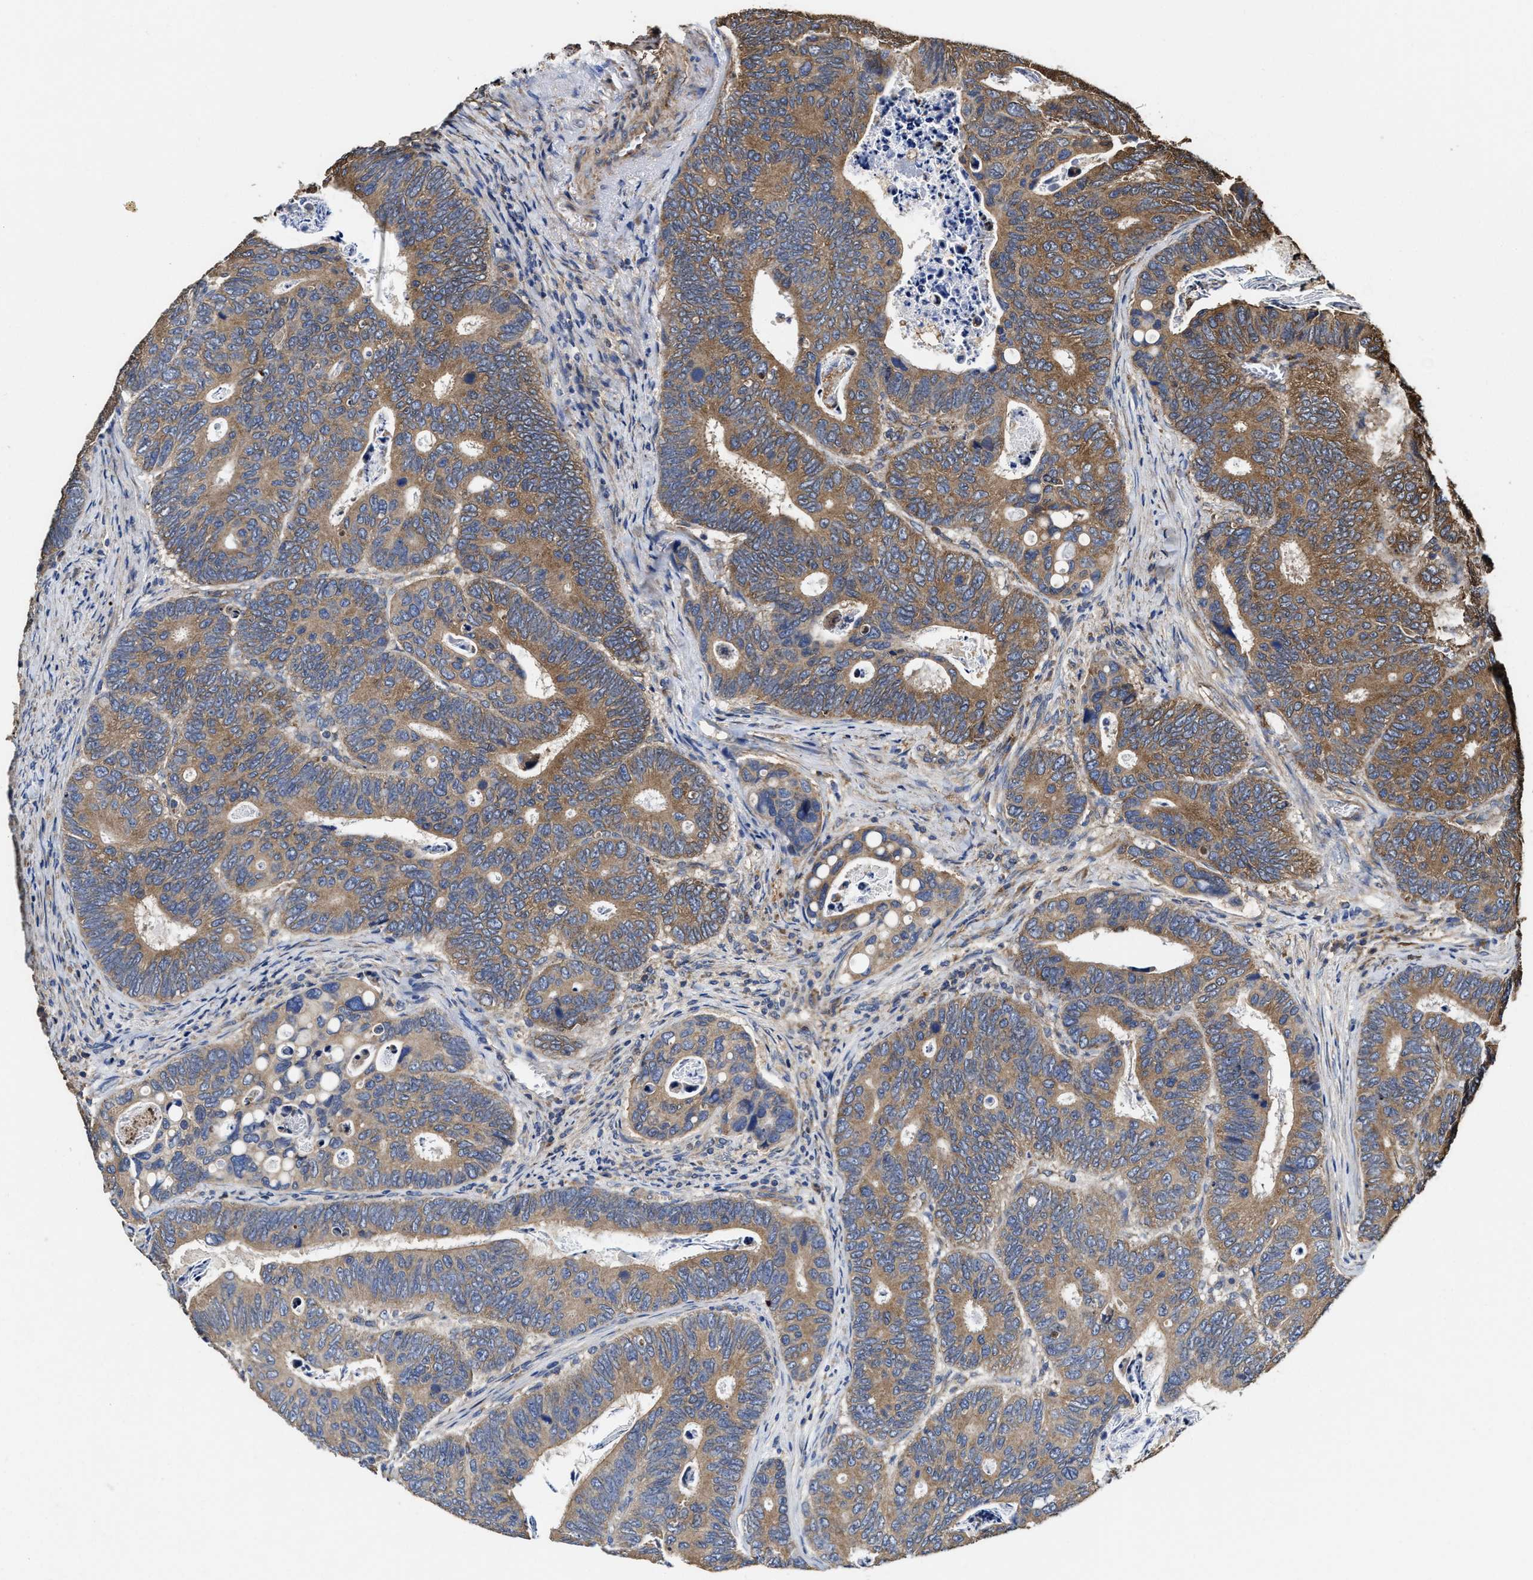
{"staining": {"intensity": "moderate", "quantity": ">75%", "location": "cytoplasmic/membranous"}, "tissue": "colorectal cancer", "cell_type": "Tumor cells", "image_type": "cancer", "snomed": [{"axis": "morphology", "description": "Inflammation, NOS"}, {"axis": "morphology", "description": "Adenocarcinoma, NOS"}, {"axis": "topography", "description": "Colon"}], "caption": "Immunohistochemical staining of colorectal cancer (adenocarcinoma) exhibits medium levels of moderate cytoplasmic/membranous expression in about >75% of tumor cells. Using DAB (3,3'-diaminobenzidine) (brown) and hematoxylin (blue) stains, captured at high magnification using brightfield microscopy.", "gene": "SFXN4", "patient": {"sex": "male", "age": 72}}